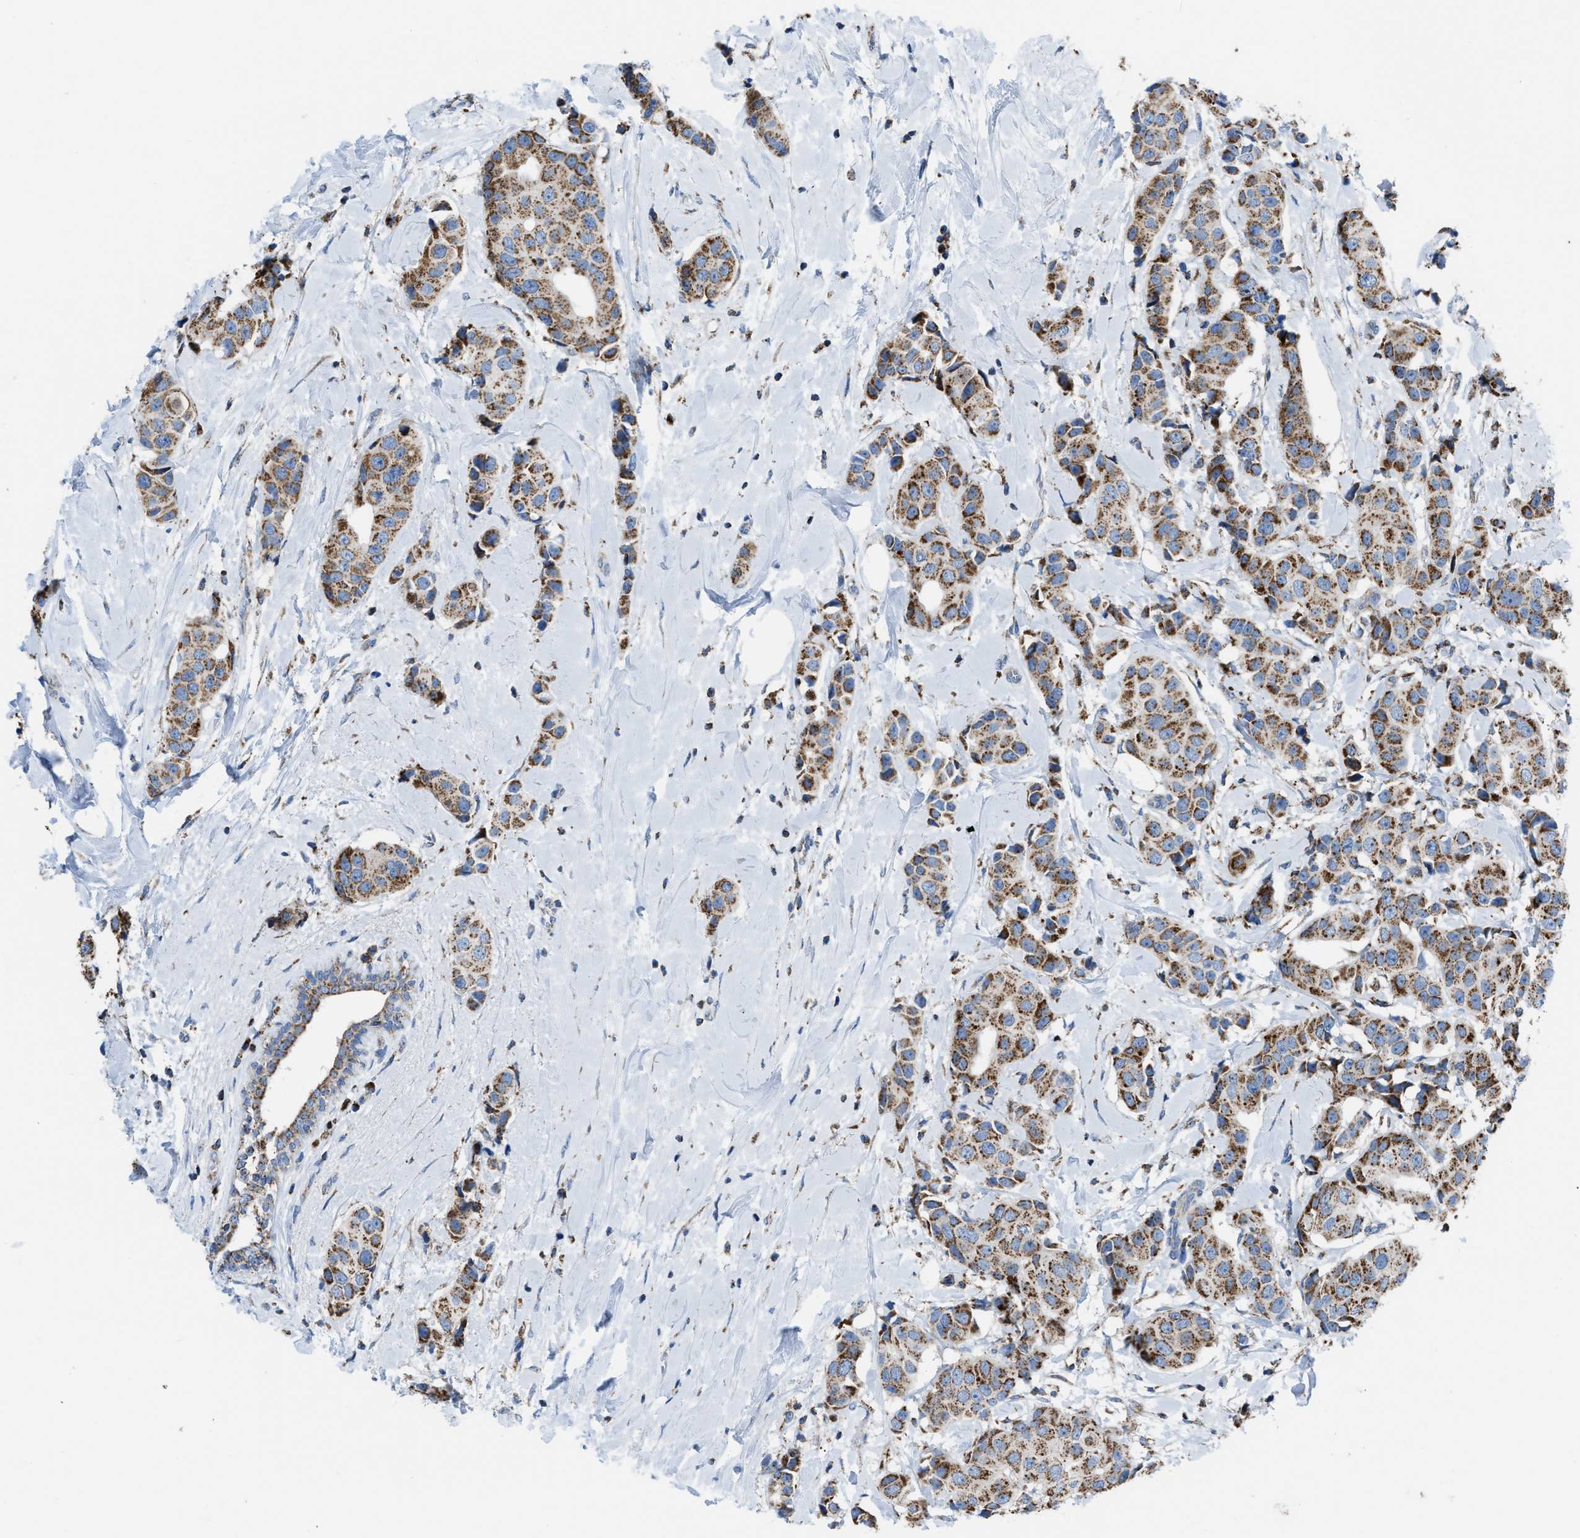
{"staining": {"intensity": "moderate", "quantity": ">75%", "location": "cytoplasmic/membranous"}, "tissue": "breast cancer", "cell_type": "Tumor cells", "image_type": "cancer", "snomed": [{"axis": "morphology", "description": "Normal tissue, NOS"}, {"axis": "morphology", "description": "Duct carcinoma"}, {"axis": "topography", "description": "Breast"}], "caption": "Immunohistochemistry (DAB) staining of intraductal carcinoma (breast) reveals moderate cytoplasmic/membranous protein positivity in about >75% of tumor cells.", "gene": "ETFB", "patient": {"sex": "female", "age": 39}}